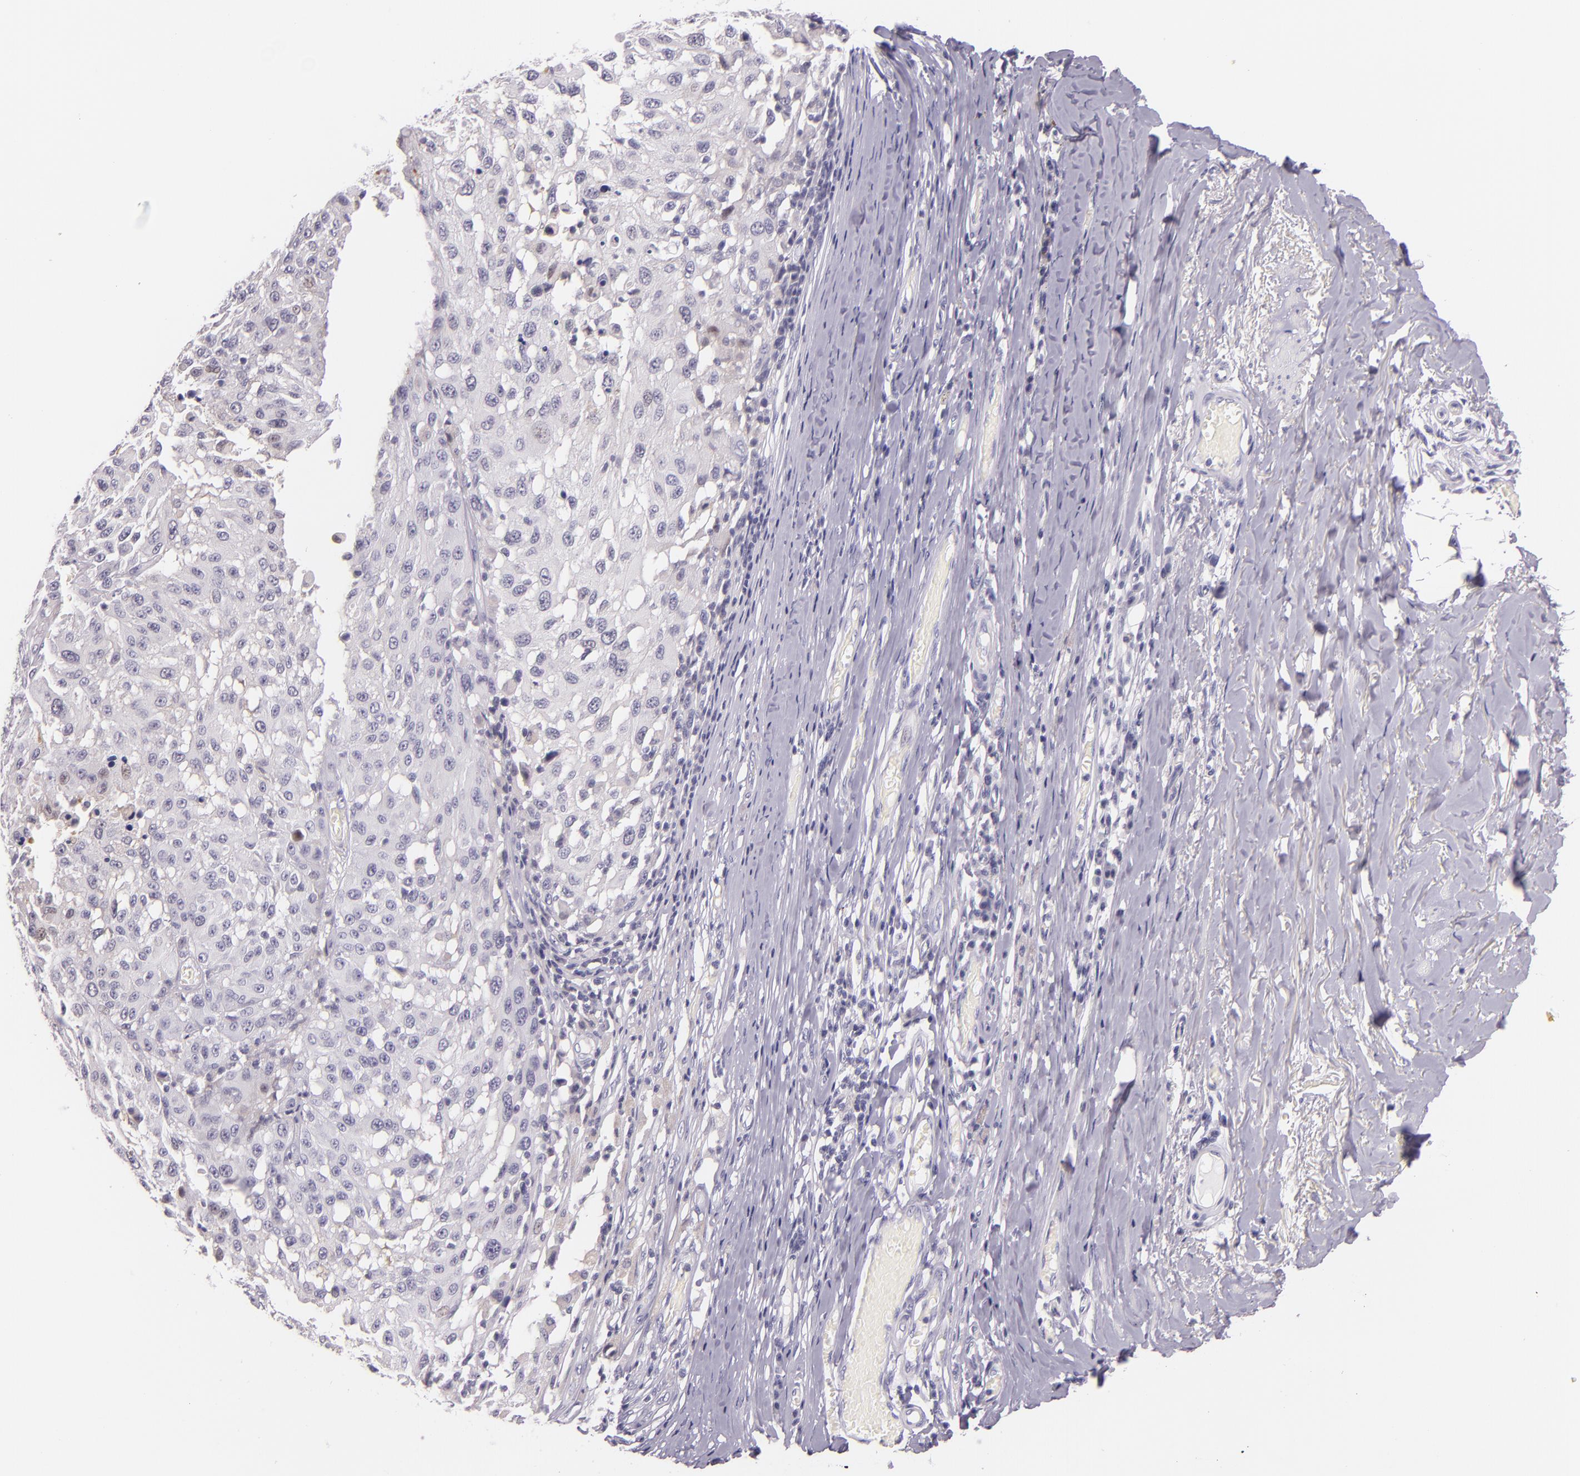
{"staining": {"intensity": "negative", "quantity": "none", "location": "none"}, "tissue": "melanoma", "cell_type": "Tumor cells", "image_type": "cancer", "snomed": [{"axis": "morphology", "description": "Malignant melanoma, NOS"}, {"axis": "topography", "description": "Skin"}], "caption": "Immunohistochemistry (IHC) of human melanoma displays no positivity in tumor cells.", "gene": "HSP90AA1", "patient": {"sex": "female", "age": 77}}